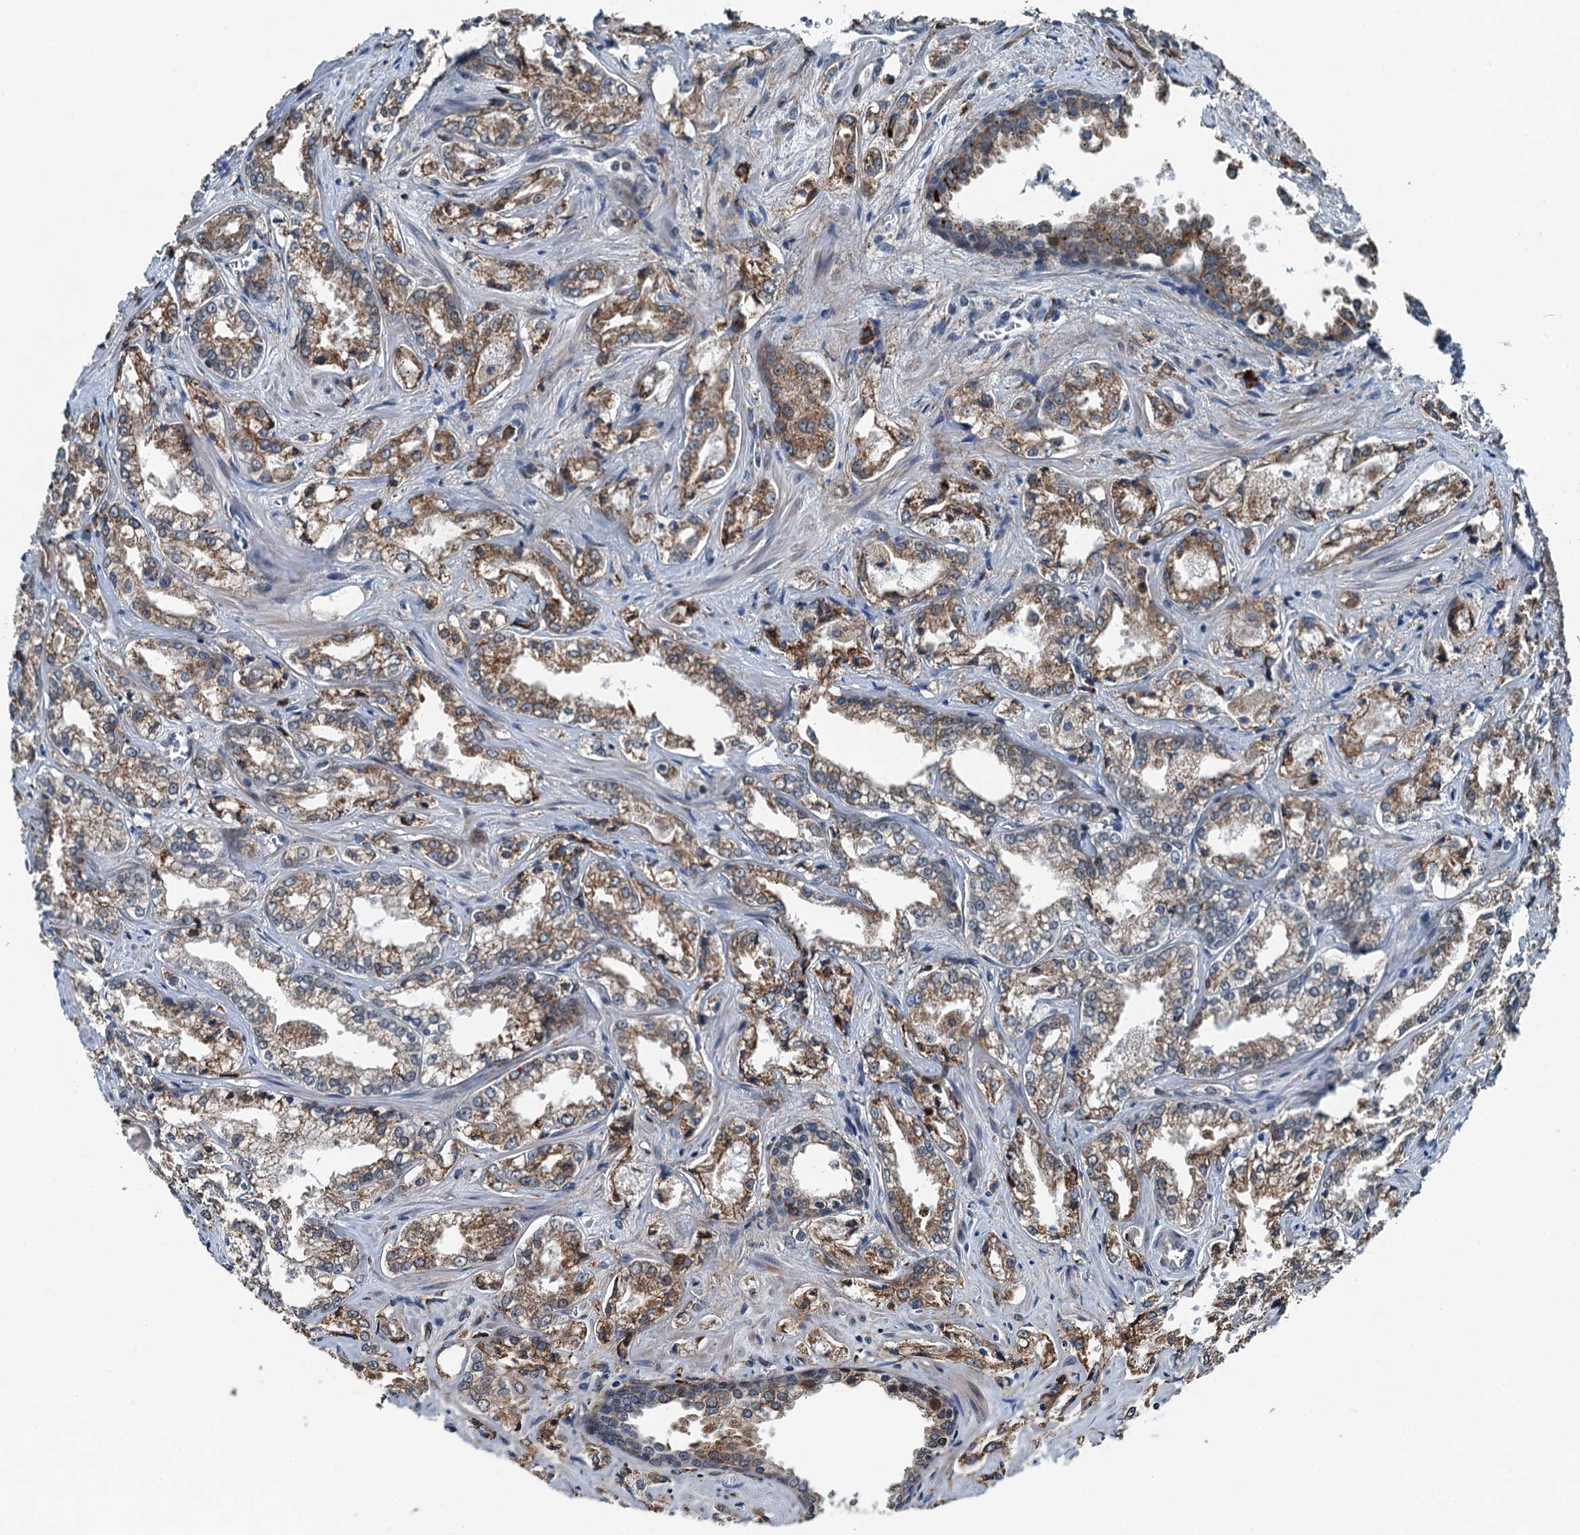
{"staining": {"intensity": "moderate", "quantity": "25%-75%", "location": "cytoplasmic/membranous"}, "tissue": "prostate cancer", "cell_type": "Tumor cells", "image_type": "cancer", "snomed": [{"axis": "morphology", "description": "Adenocarcinoma, Low grade"}, {"axis": "topography", "description": "Prostate"}], "caption": "High-power microscopy captured an immunohistochemistry (IHC) image of prostate cancer (adenocarcinoma (low-grade)), revealing moderate cytoplasmic/membranous staining in approximately 25%-75% of tumor cells. The staining was performed using DAB (3,3'-diaminobenzidine) to visualize the protein expression in brown, while the nuclei were stained in blue with hematoxylin (Magnification: 20x).", "gene": "TAMALIN", "patient": {"sex": "male", "age": 47}}